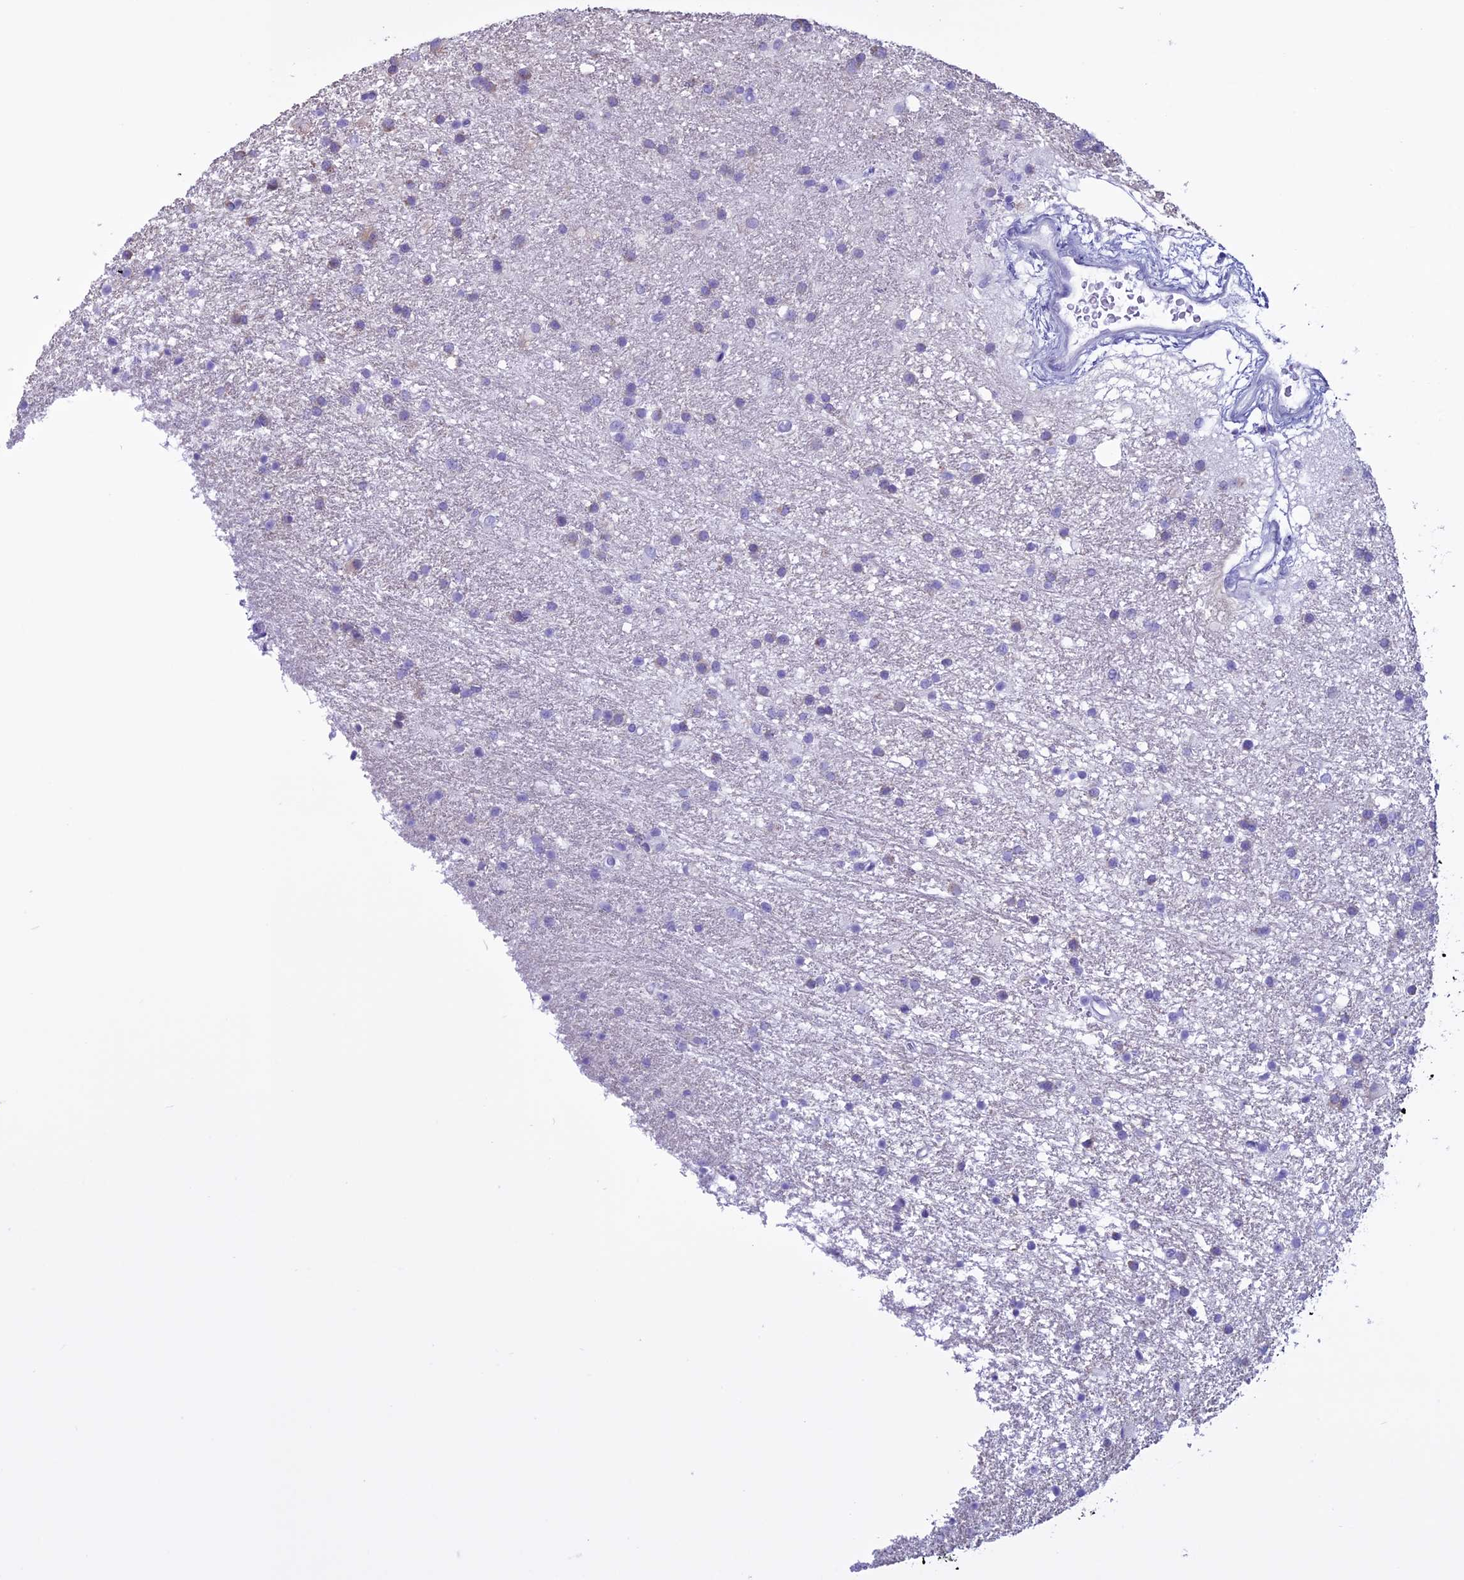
{"staining": {"intensity": "negative", "quantity": "none", "location": "none"}, "tissue": "glioma", "cell_type": "Tumor cells", "image_type": "cancer", "snomed": [{"axis": "morphology", "description": "Glioma, malignant, High grade"}, {"axis": "topography", "description": "Brain"}], "caption": "Glioma was stained to show a protein in brown. There is no significant positivity in tumor cells.", "gene": "MZB1", "patient": {"sex": "male", "age": 77}}